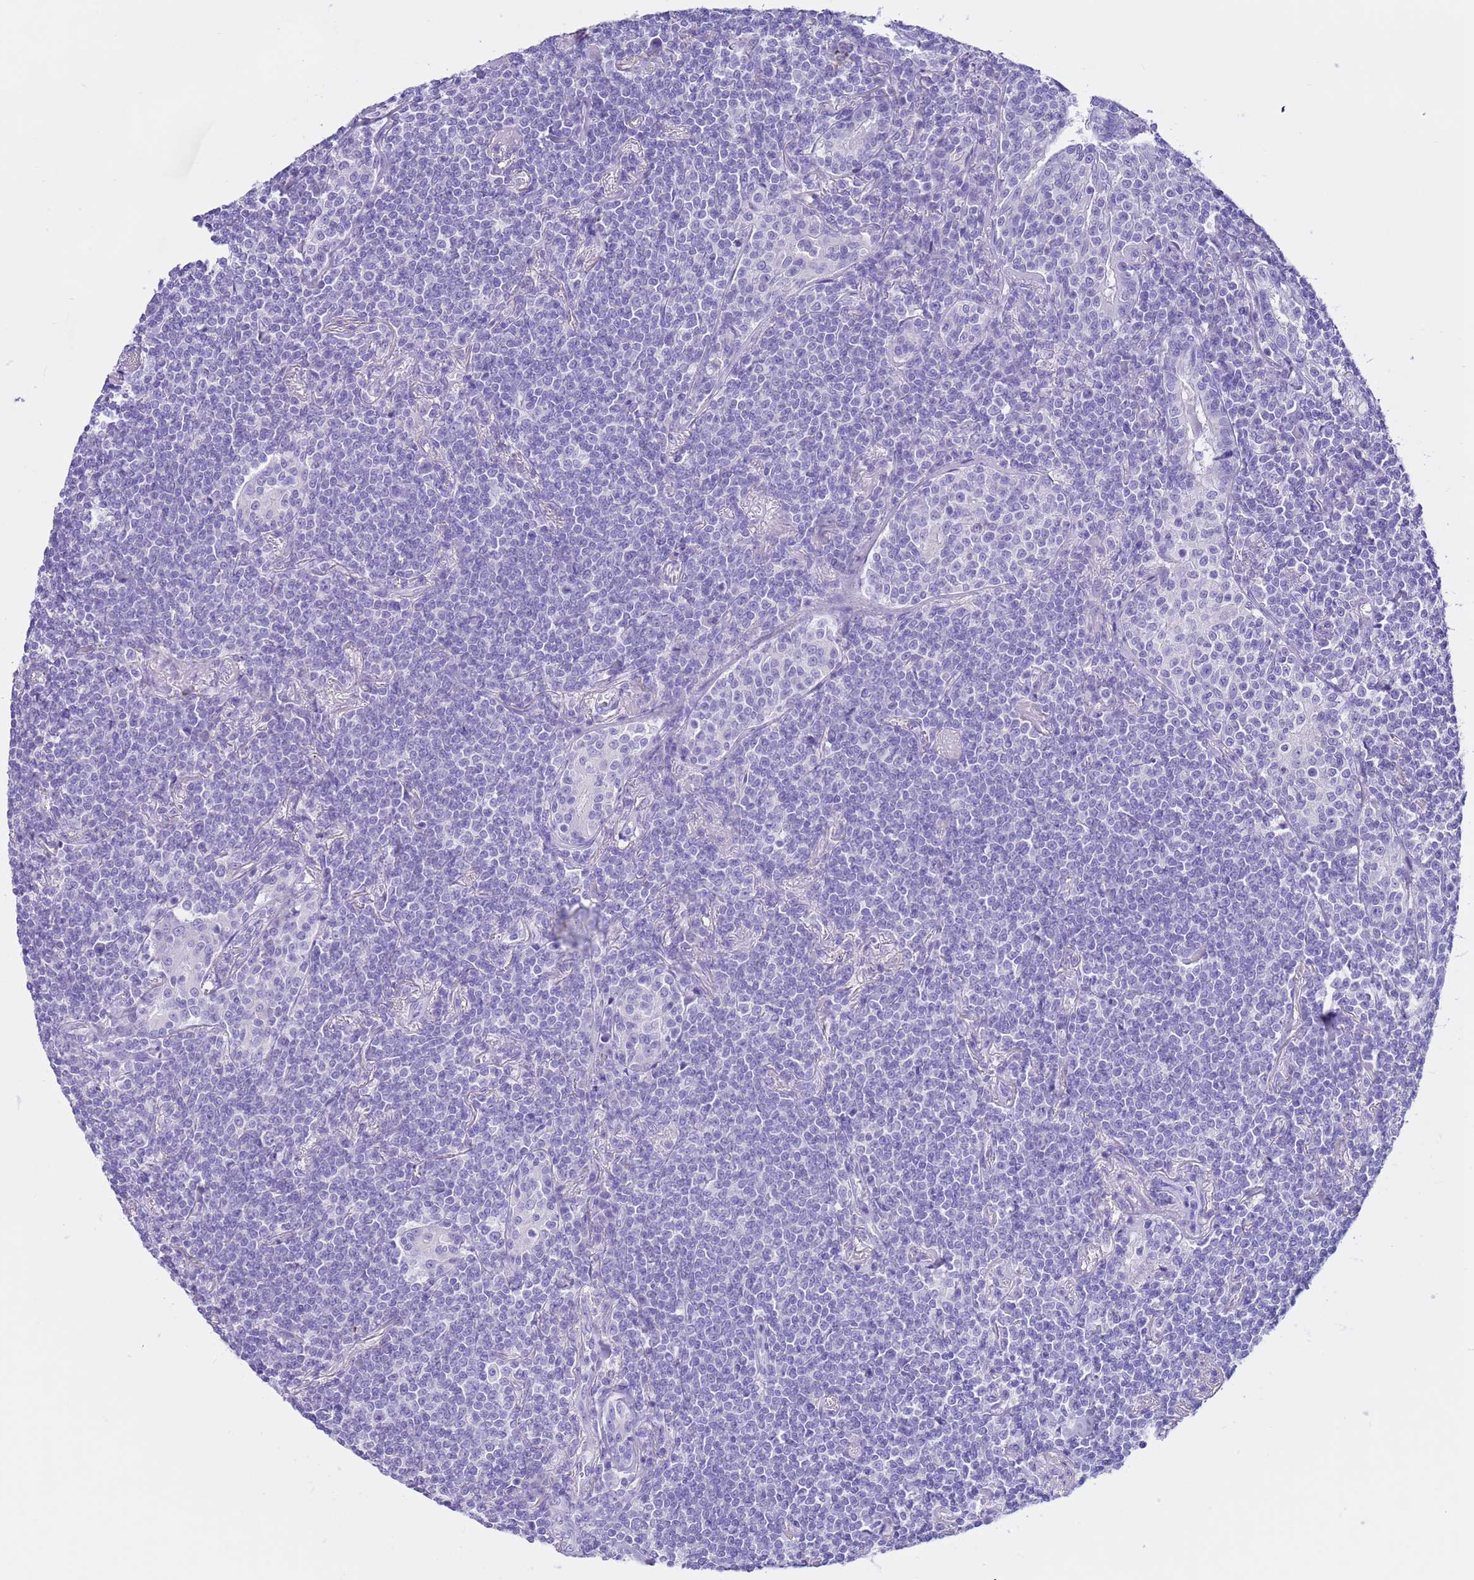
{"staining": {"intensity": "negative", "quantity": "none", "location": "none"}, "tissue": "lymphoma", "cell_type": "Tumor cells", "image_type": "cancer", "snomed": [{"axis": "morphology", "description": "Malignant lymphoma, non-Hodgkin's type, Low grade"}, {"axis": "topography", "description": "Lung"}], "caption": "High magnification brightfield microscopy of low-grade malignant lymphoma, non-Hodgkin's type stained with DAB (brown) and counterstained with hematoxylin (blue): tumor cells show no significant positivity.", "gene": "CPB1", "patient": {"sex": "female", "age": 71}}